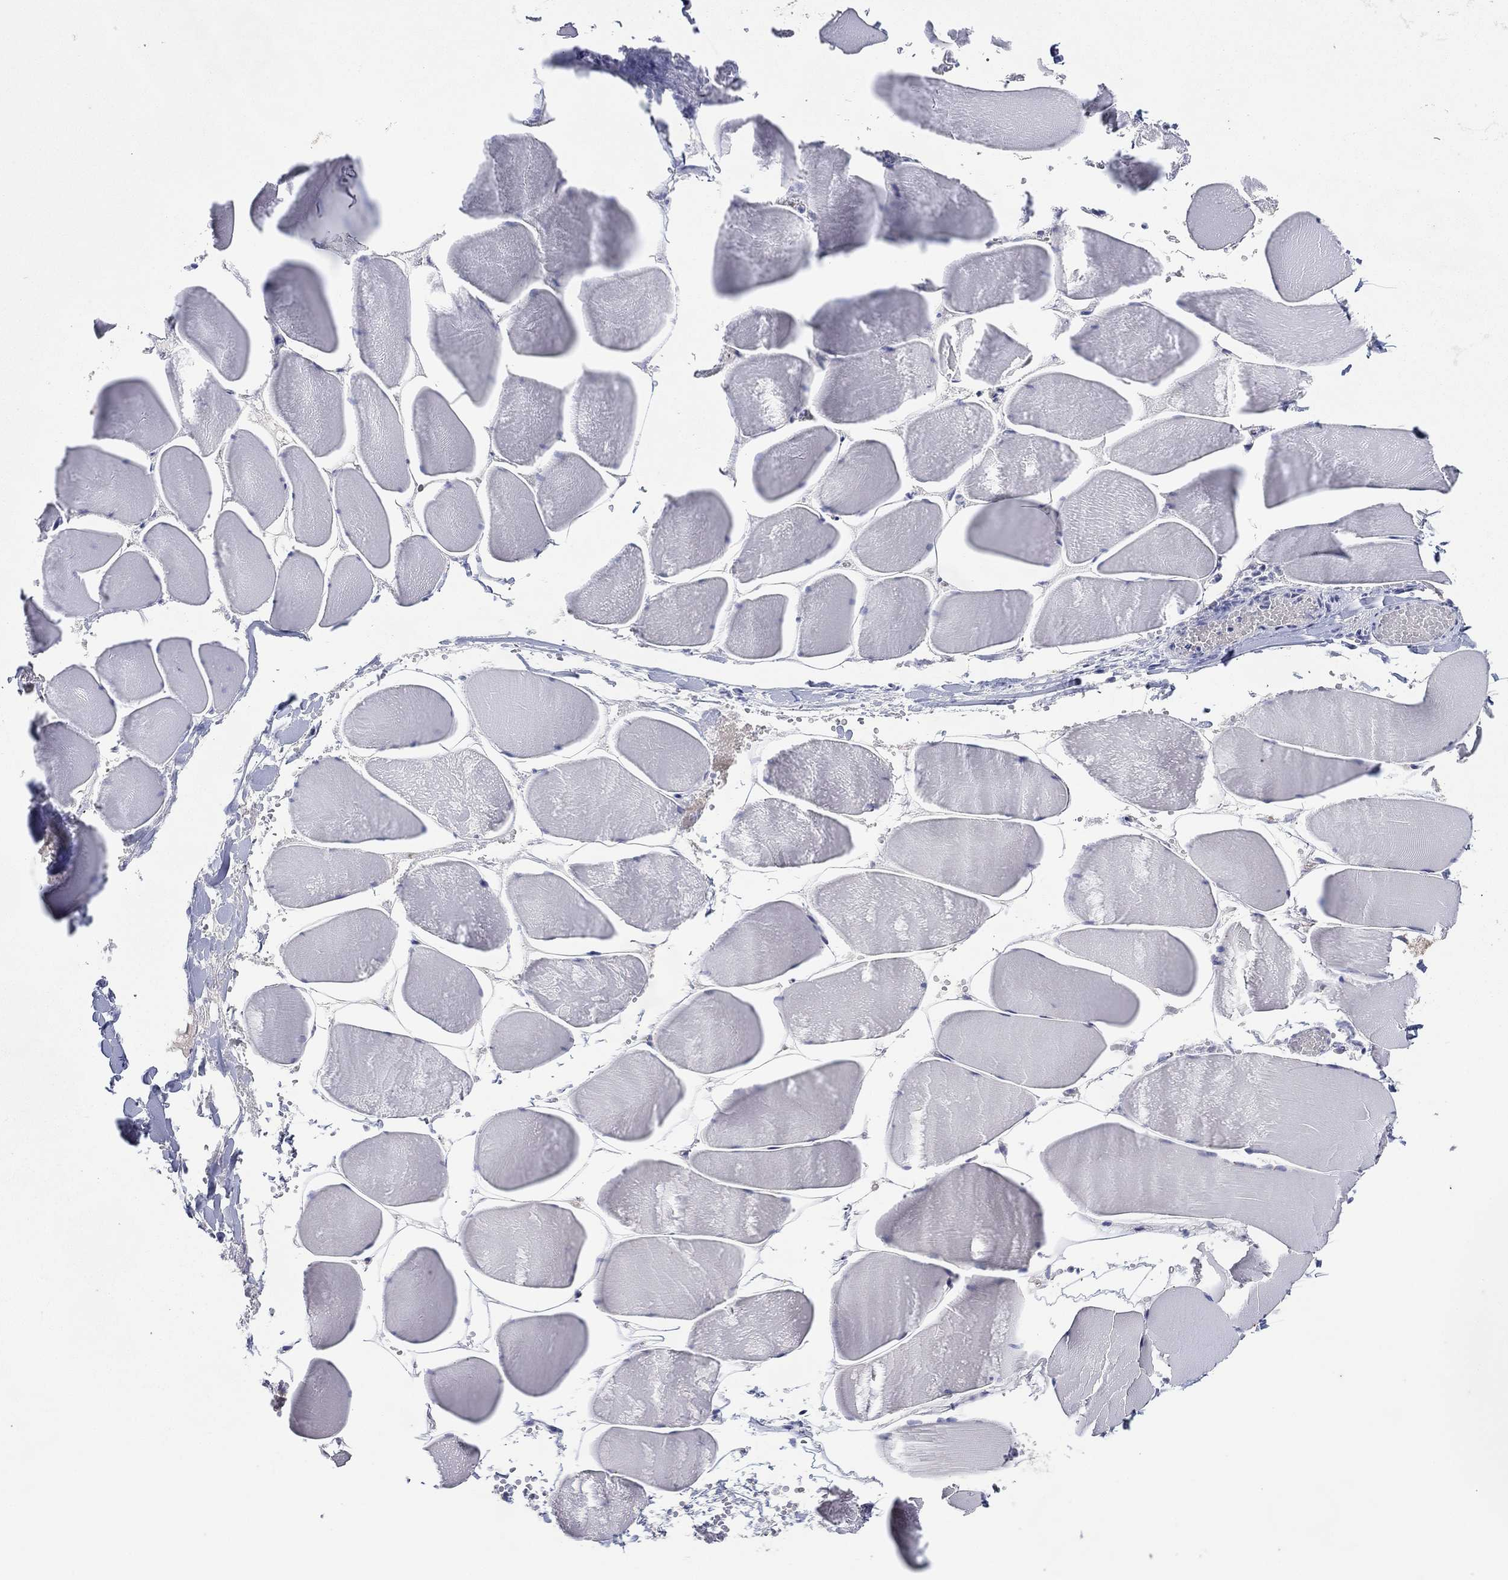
{"staining": {"intensity": "negative", "quantity": "none", "location": "none"}, "tissue": "skeletal muscle", "cell_type": "Myocytes", "image_type": "normal", "snomed": [{"axis": "morphology", "description": "Normal tissue, NOS"}, {"axis": "morphology", "description": "Malignant melanoma, Metastatic site"}, {"axis": "topography", "description": "Skeletal muscle"}], "caption": "The image exhibits no staining of myocytes in normal skeletal muscle. The staining is performed using DAB brown chromogen with nuclei counter-stained in using hematoxylin.", "gene": "PLCL2", "patient": {"sex": "male", "age": 50}}